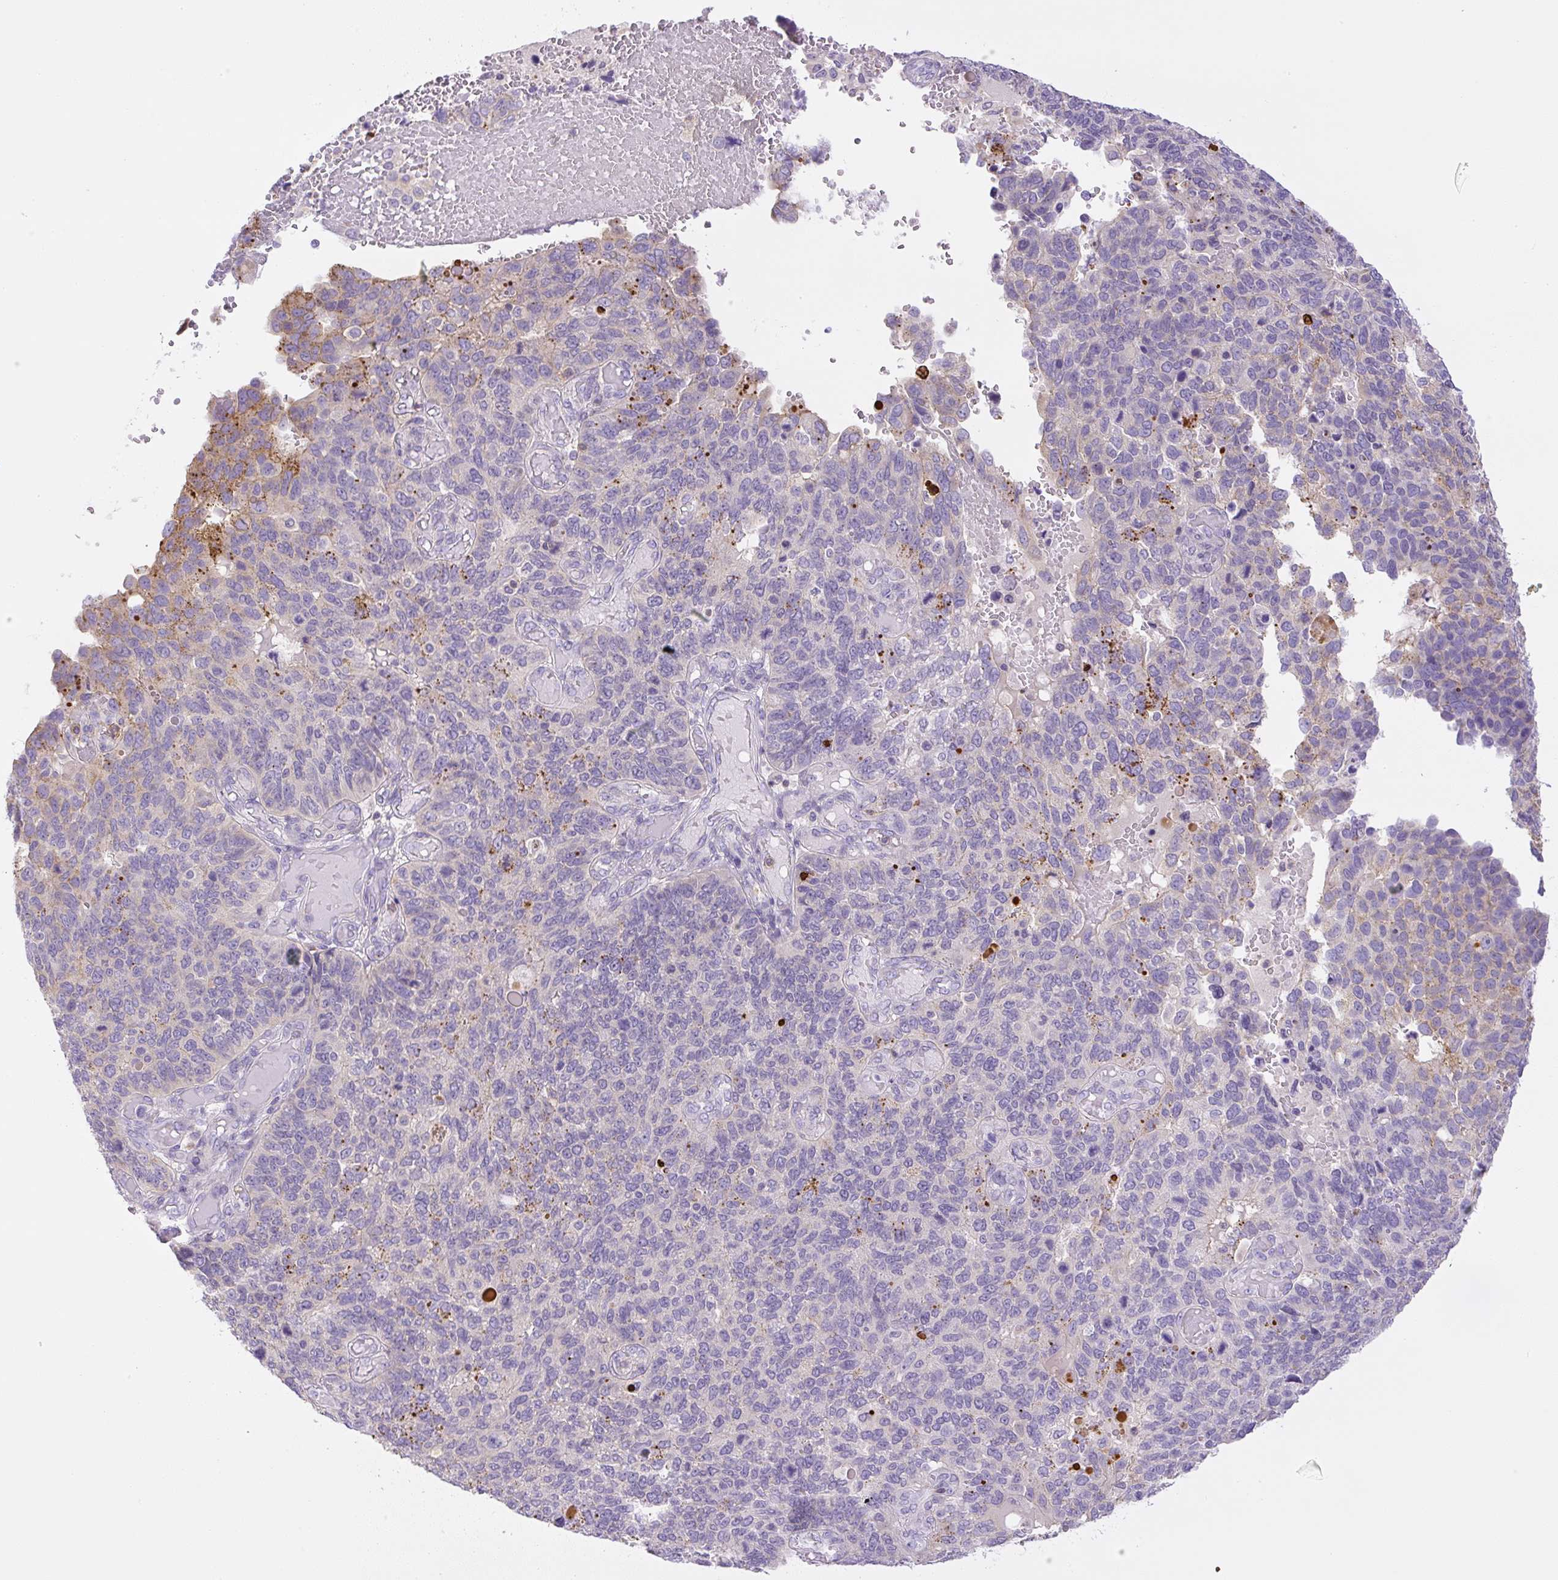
{"staining": {"intensity": "moderate", "quantity": "<25%", "location": "cytoplasmic/membranous"}, "tissue": "endometrial cancer", "cell_type": "Tumor cells", "image_type": "cancer", "snomed": [{"axis": "morphology", "description": "Adenocarcinoma, NOS"}, {"axis": "topography", "description": "Endometrium"}], "caption": "Immunohistochemistry (IHC) micrograph of human endometrial cancer (adenocarcinoma) stained for a protein (brown), which demonstrates low levels of moderate cytoplasmic/membranous positivity in about <25% of tumor cells.", "gene": "PIP5KL1", "patient": {"sex": "female", "age": 66}}